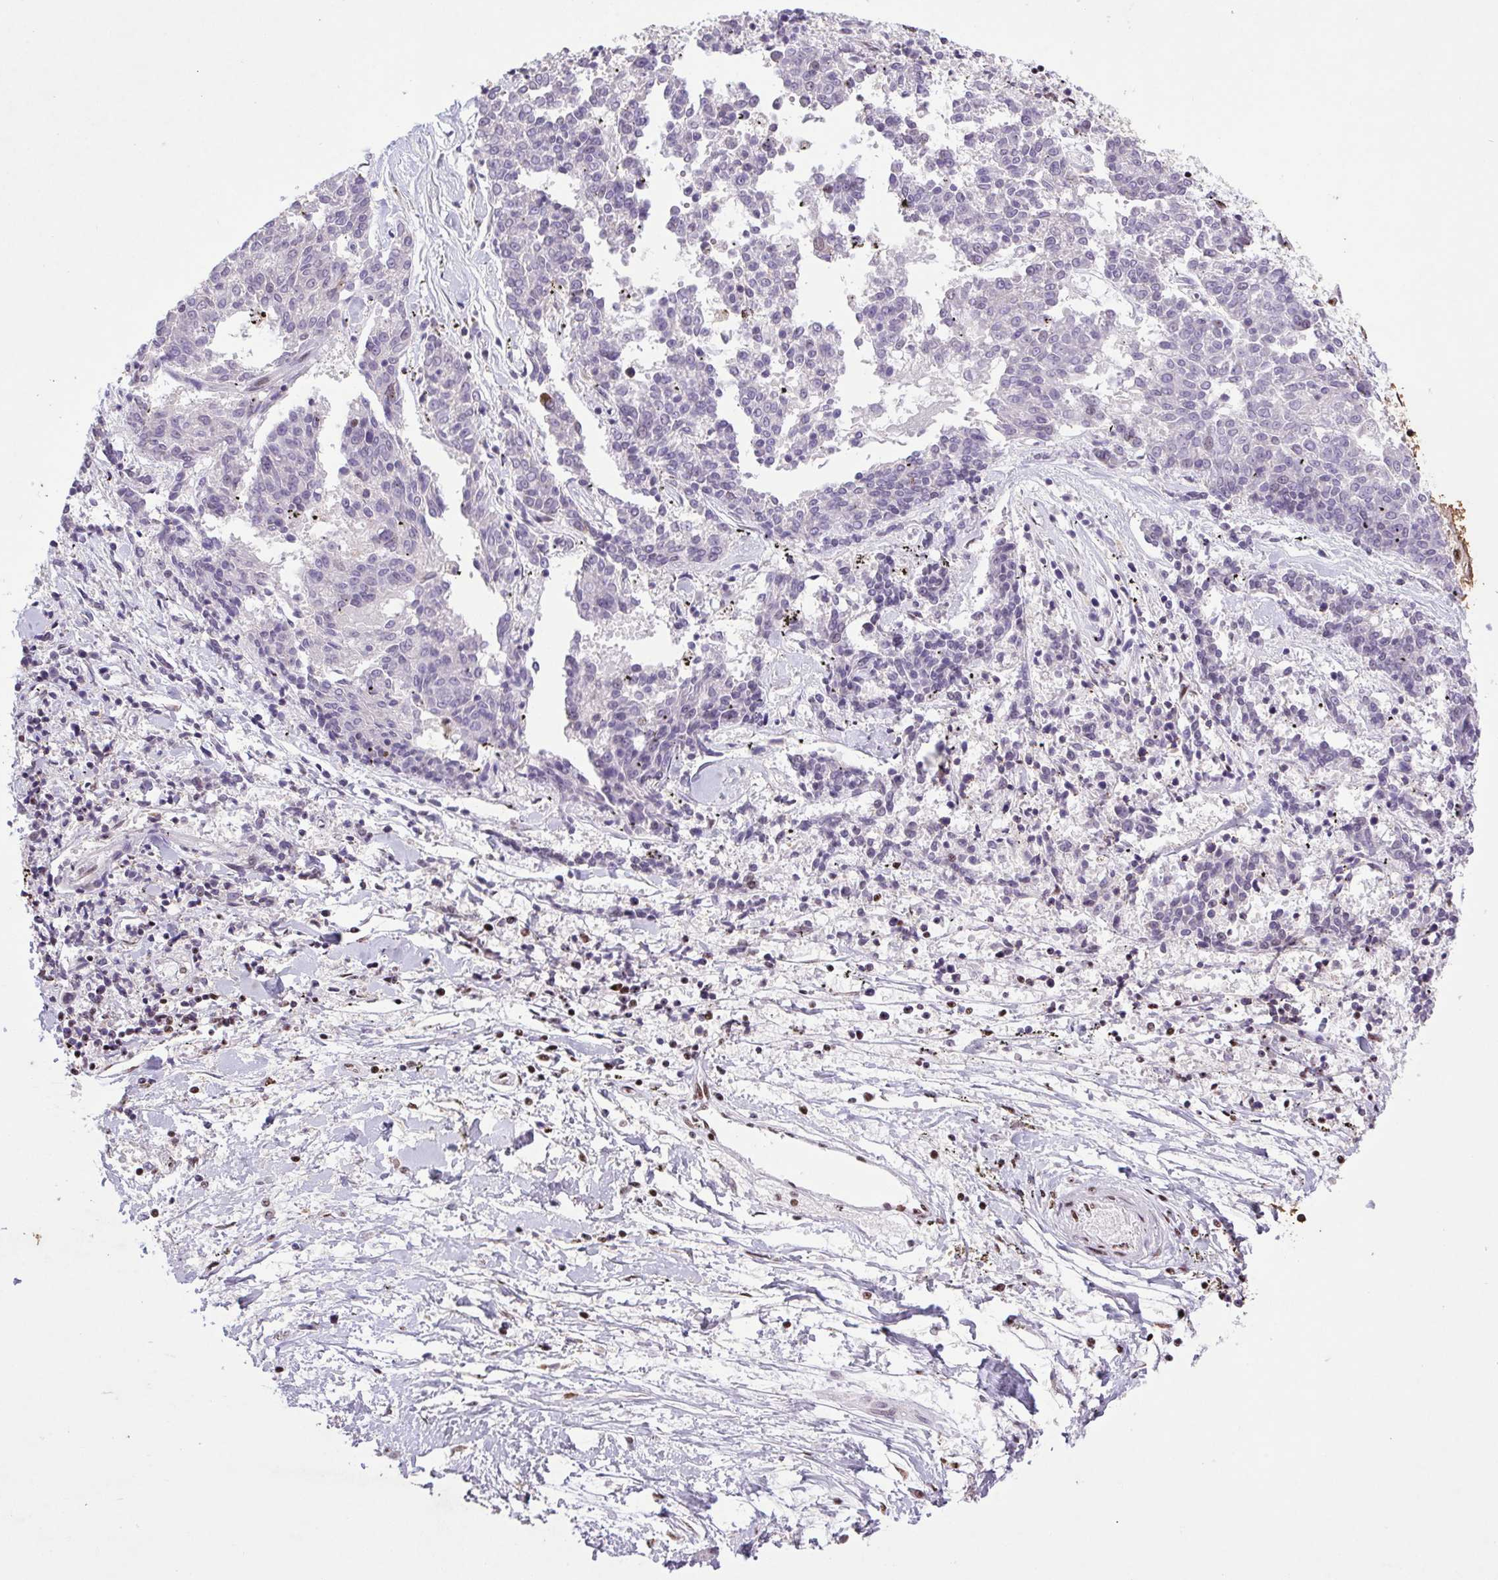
{"staining": {"intensity": "negative", "quantity": "none", "location": "none"}, "tissue": "melanoma", "cell_type": "Tumor cells", "image_type": "cancer", "snomed": [{"axis": "morphology", "description": "Malignant melanoma, NOS"}, {"axis": "topography", "description": "Skin"}], "caption": "This is an immunohistochemistry (IHC) histopathology image of human melanoma. There is no staining in tumor cells.", "gene": "LDLRAD4", "patient": {"sex": "female", "age": 72}}